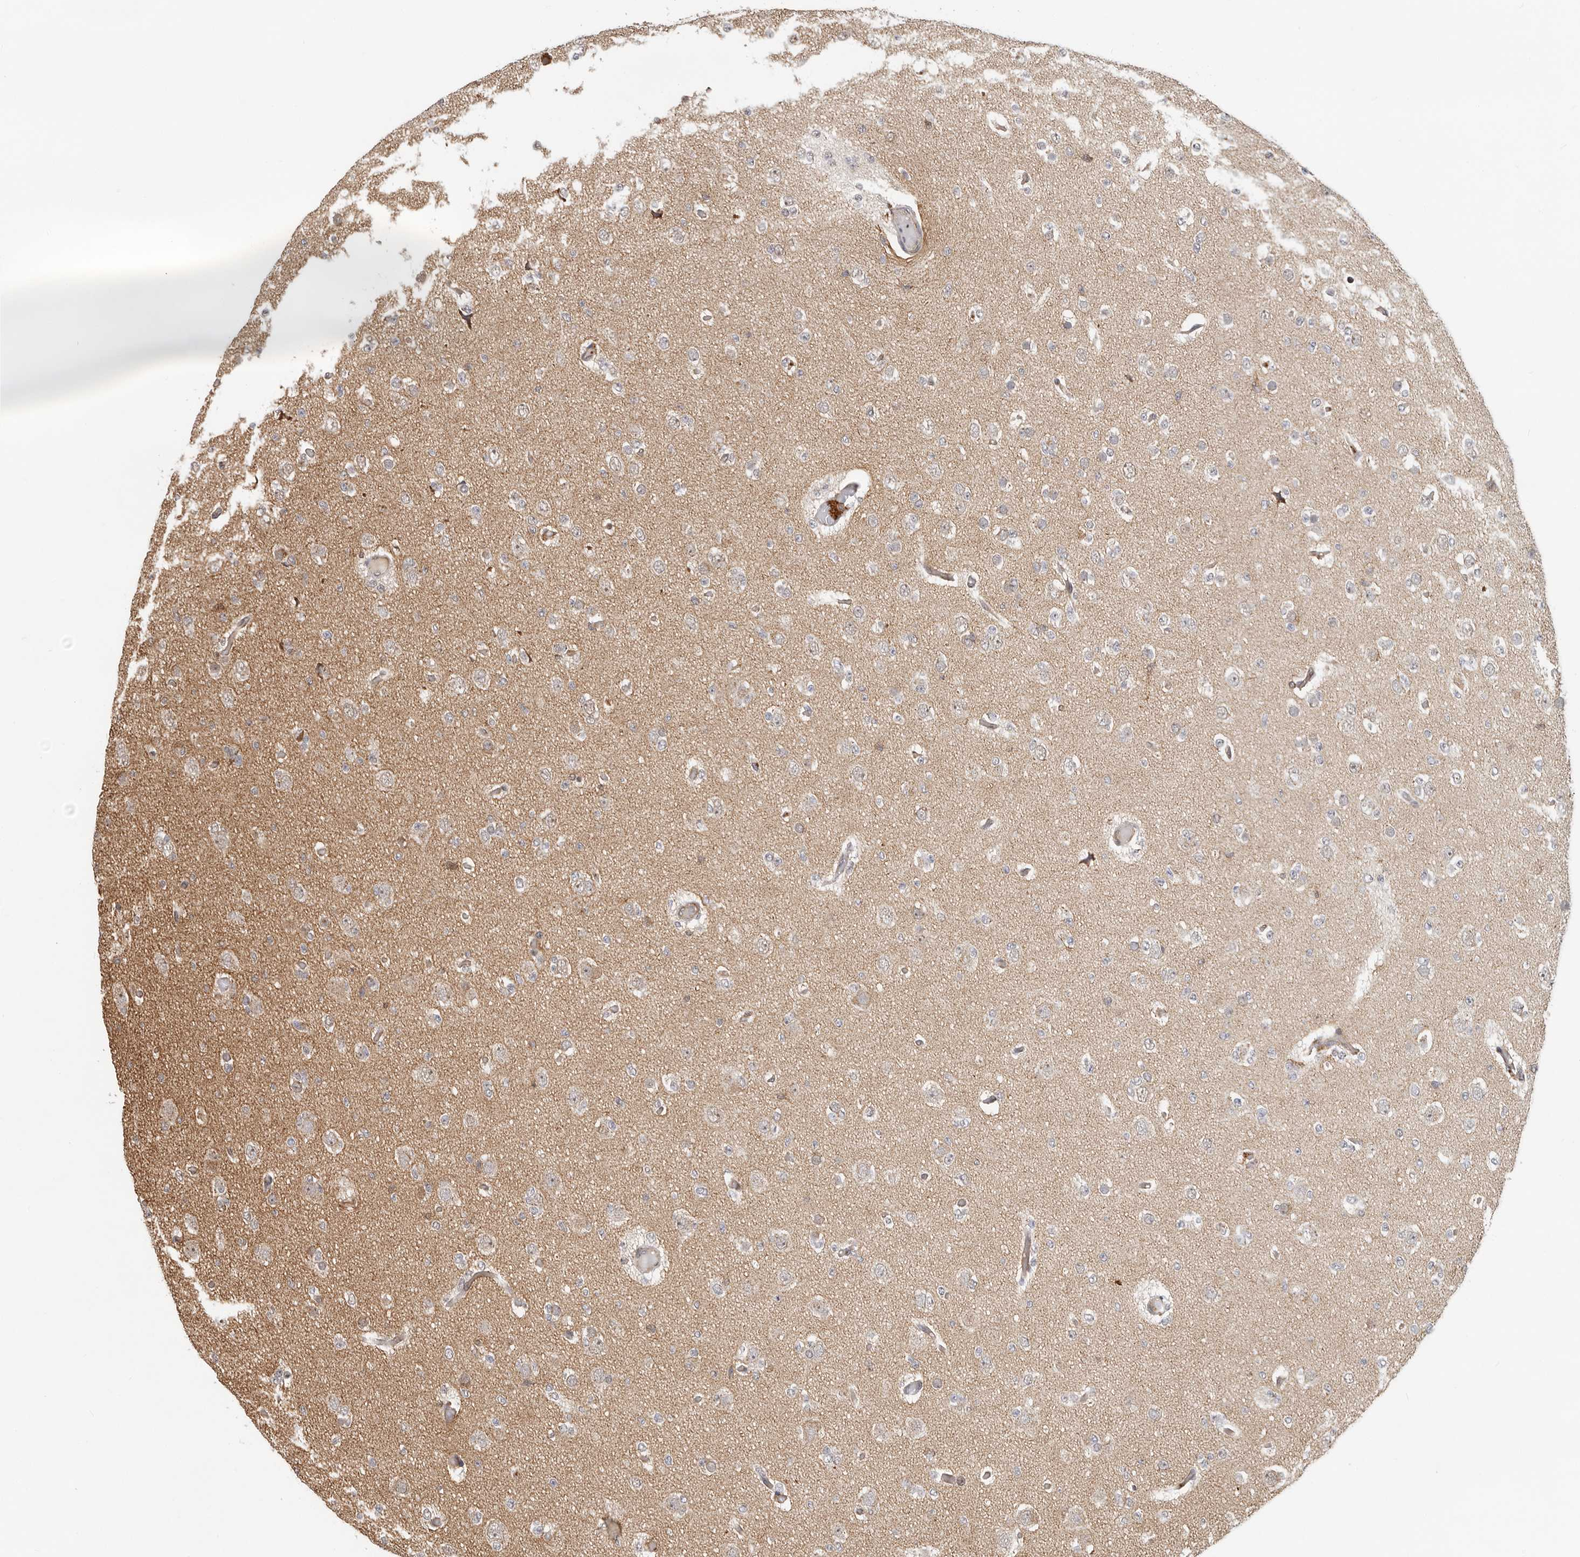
{"staining": {"intensity": "negative", "quantity": "none", "location": "none"}, "tissue": "glioma", "cell_type": "Tumor cells", "image_type": "cancer", "snomed": [{"axis": "morphology", "description": "Glioma, malignant, Low grade"}, {"axis": "topography", "description": "Brain"}], "caption": "Immunohistochemistry (IHC) micrograph of neoplastic tissue: human glioma stained with DAB (3,3'-diaminobenzidine) reveals no significant protein expression in tumor cells.", "gene": "RNF157", "patient": {"sex": "female", "age": 22}}